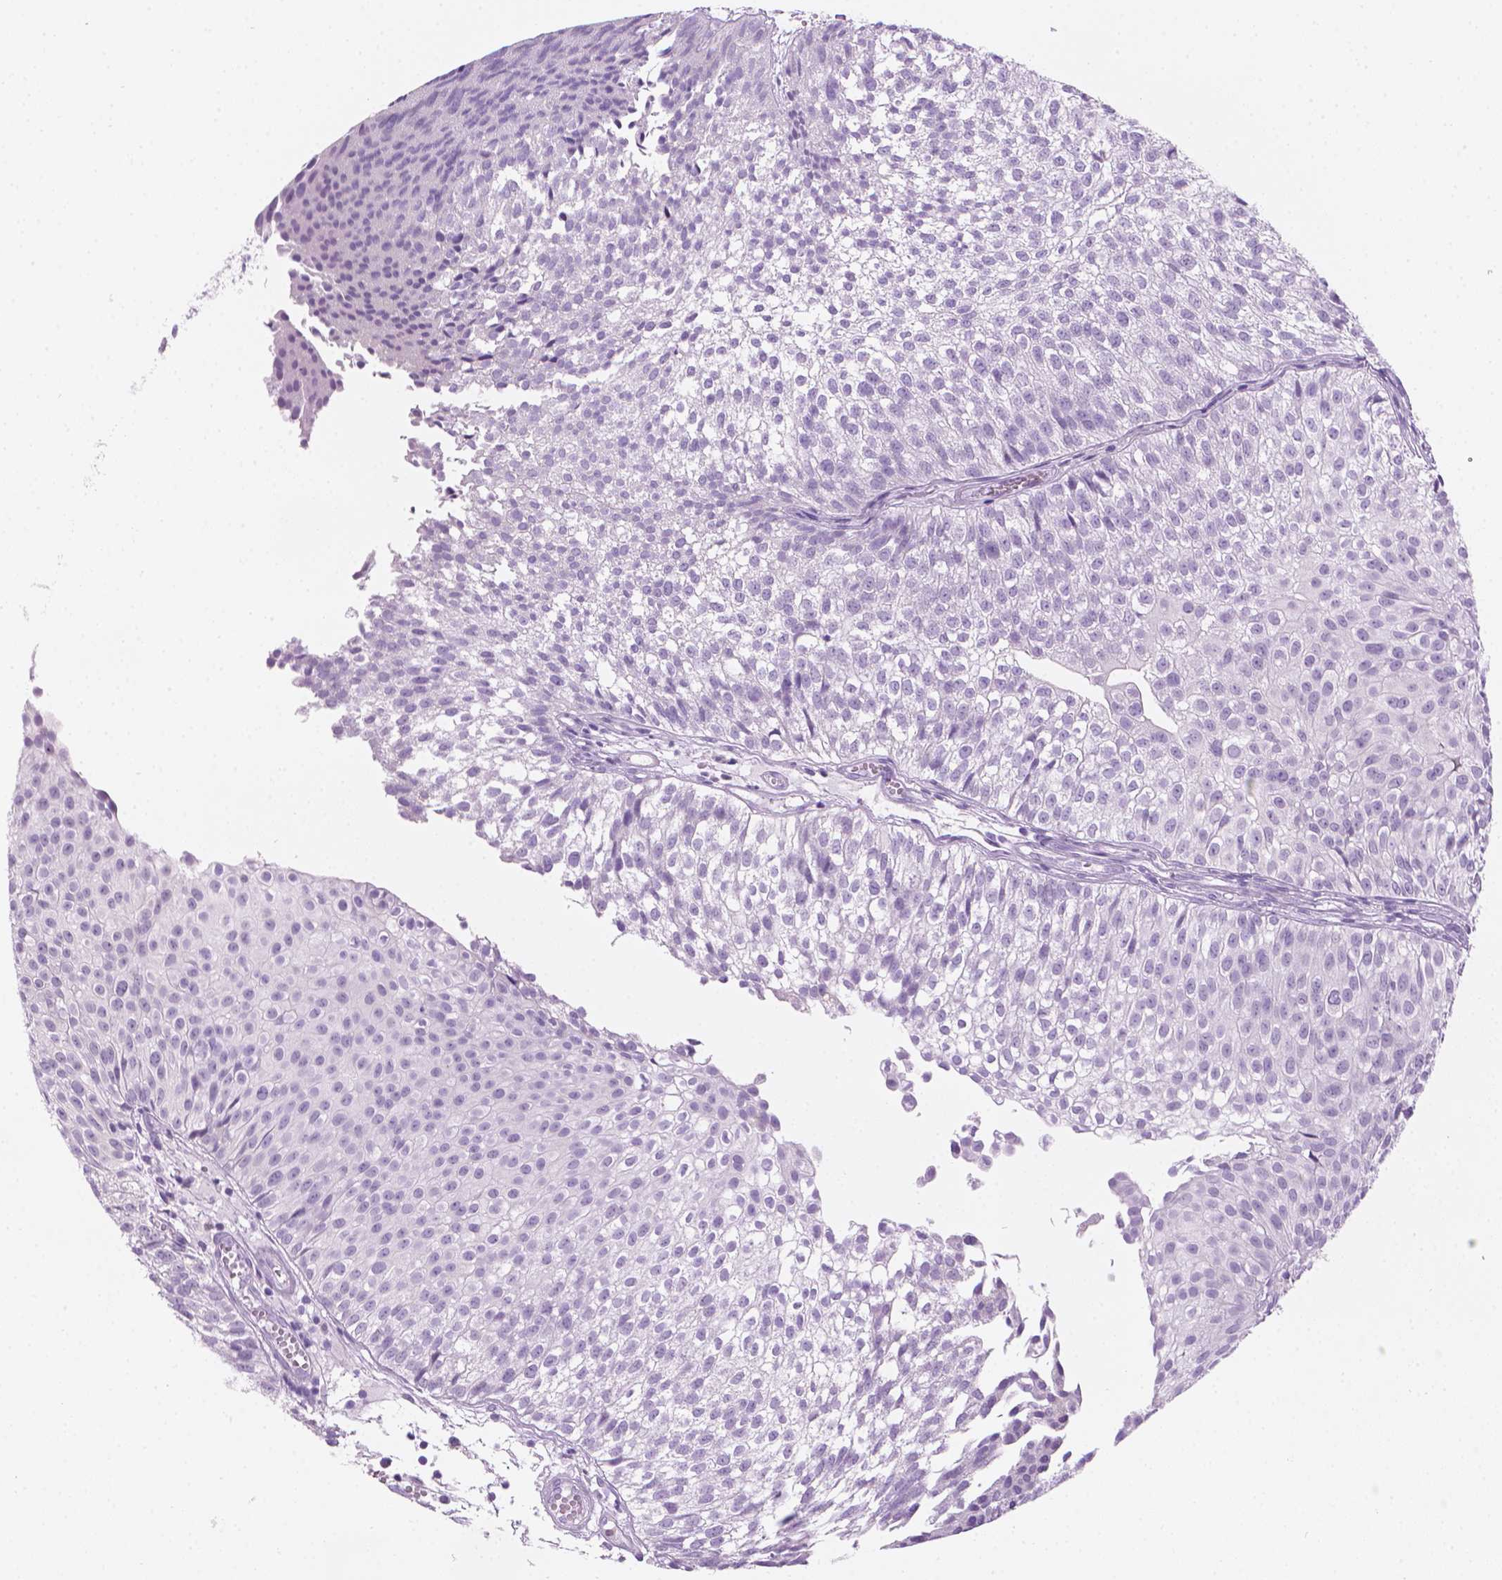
{"staining": {"intensity": "negative", "quantity": "none", "location": "none"}, "tissue": "urothelial cancer", "cell_type": "Tumor cells", "image_type": "cancer", "snomed": [{"axis": "morphology", "description": "Urothelial carcinoma, Low grade"}, {"axis": "topography", "description": "Urinary bladder"}], "caption": "An image of urothelial cancer stained for a protein demonstrates no brown staining in tumor cells.", "gene": "TTC29", "patient": {"sex": "male", "age": 70}}